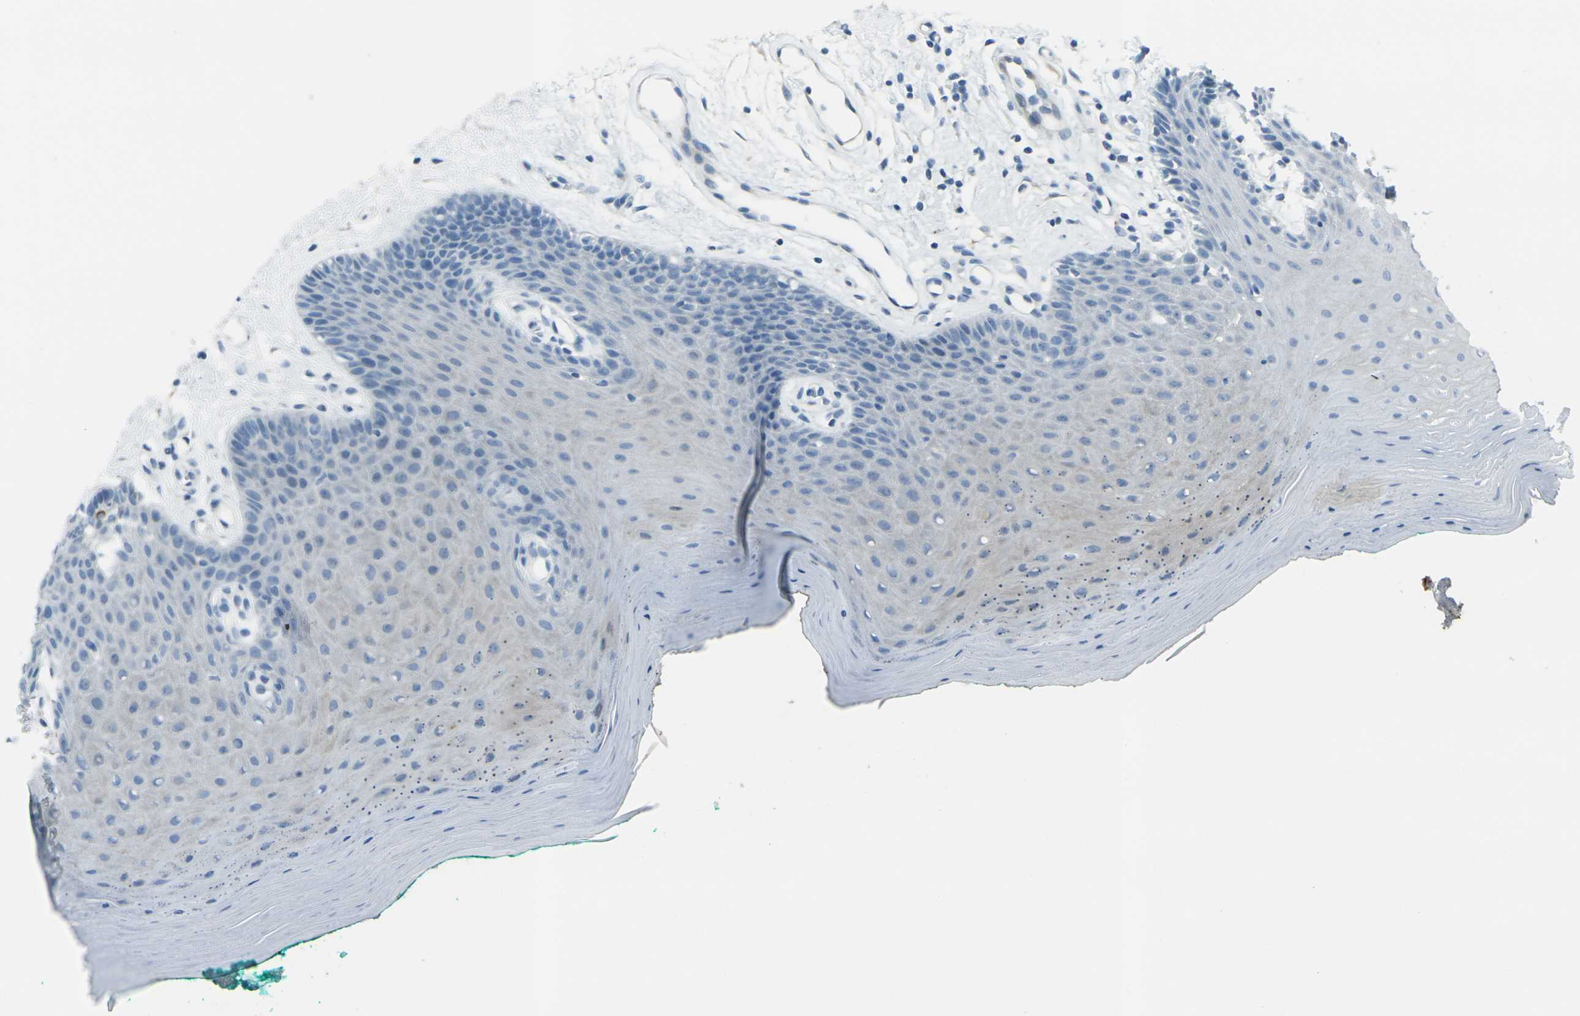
{"staining": {"intensity": "negative", "quantity": "none", "location": "none"}, "tissue": "oral mucosa", "cell_type": "Squamous epithelial cells", "image_type": "normal", "snomed": [{"axis": "morphology", "description": "Normal tissue, NOS"}, {"axis": "topography", "description": "Skeletal muscle"}, {"axis": "topography", "description": "Oral tissue"}], "caption": "An immunohistochemistry histopathology image of normal oral mucosa is shown. There is no staining in squamous epithelial cells of oral mucosa. (Immunohistochemistry (ihc), brightfield microscopy, high magnification).", "gene": "ANKRD46", "patient": {"sex": "male", "age": 58}}